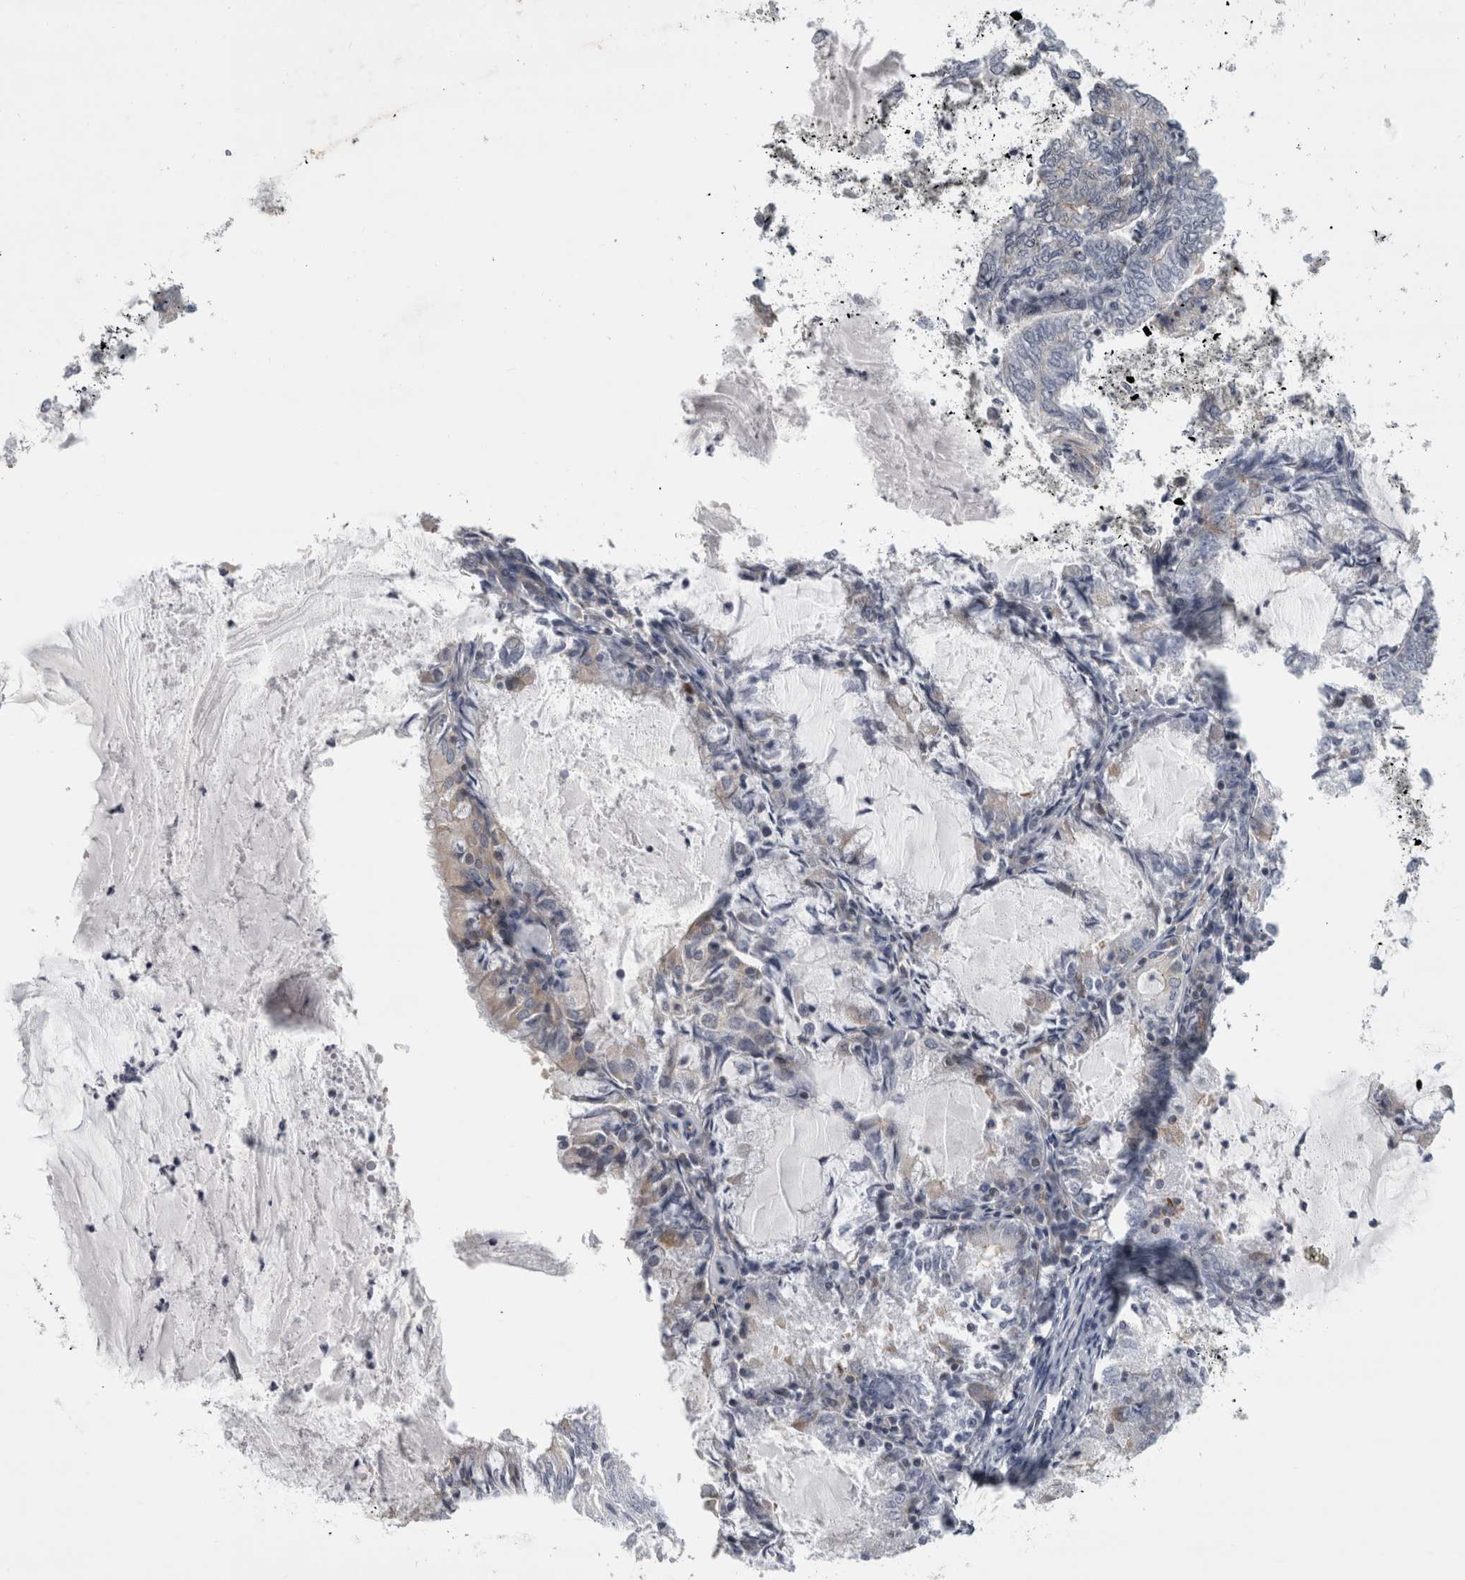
{"staining": {"intensity": "weak", "quantity": "<25%", "location": "cytoplasmic/membranous"}, "tissue": "endometrial cancer", "cell_type": "Tumor cells", "image_type": "cancer", "snomed": [{"axis": "morphology", "description": "Adenocarcinoma, NOS"}, {"axis": "topography", "description": "Endometrium"}], "caption": "Immunohistochemistry (IHC) histopathology image of adenocarcinoma (endometrial) stained for a protein (brown), which displays no staining in tumor cells. (Immunohistochemistry (IHC), brightfield microscopy, high magnification).", "gene": "PRRC2C", "patient": {"sex": "female", "age": 57}}